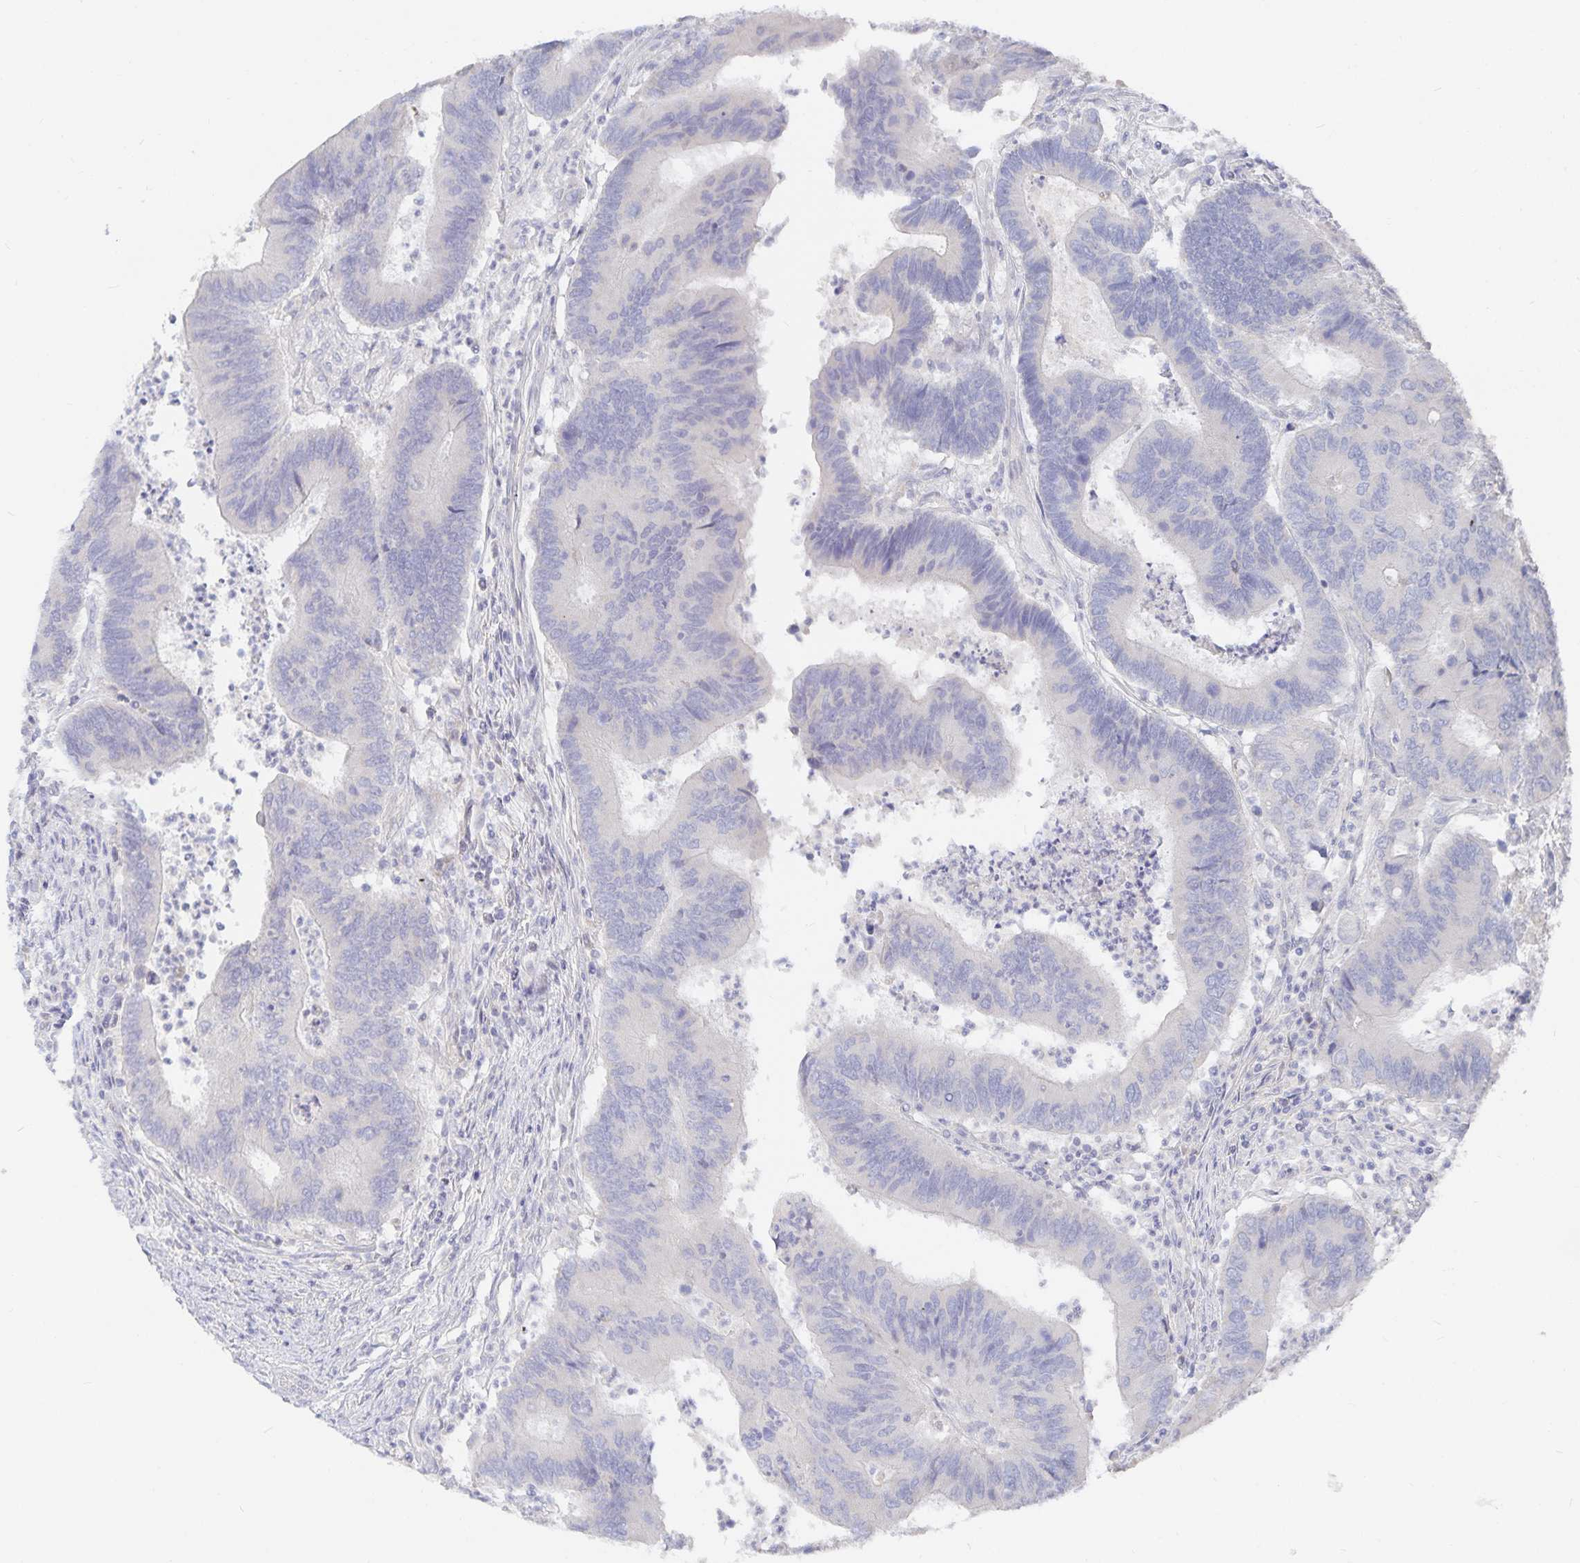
{"staining": {"intensity": "negative", "quantity": "none", "location": "none"}, "tissue": "colorectal cancer", "cell_type": "Tumor cells", "image_type": "cancer", "snomed": [{"axis": "morphology", "description": "Adenocarcinoma, NOS"}, {"axis": "topography", "description": "Colon"}], "caption": "DAB (3,3'-diaminobenzidine) immunohistochemical staining of human colorectal cancer demonstrates no significant staining in tumor cells.", "gene": "DNAH9", "patient": {"sex": "female", "age": 67}}